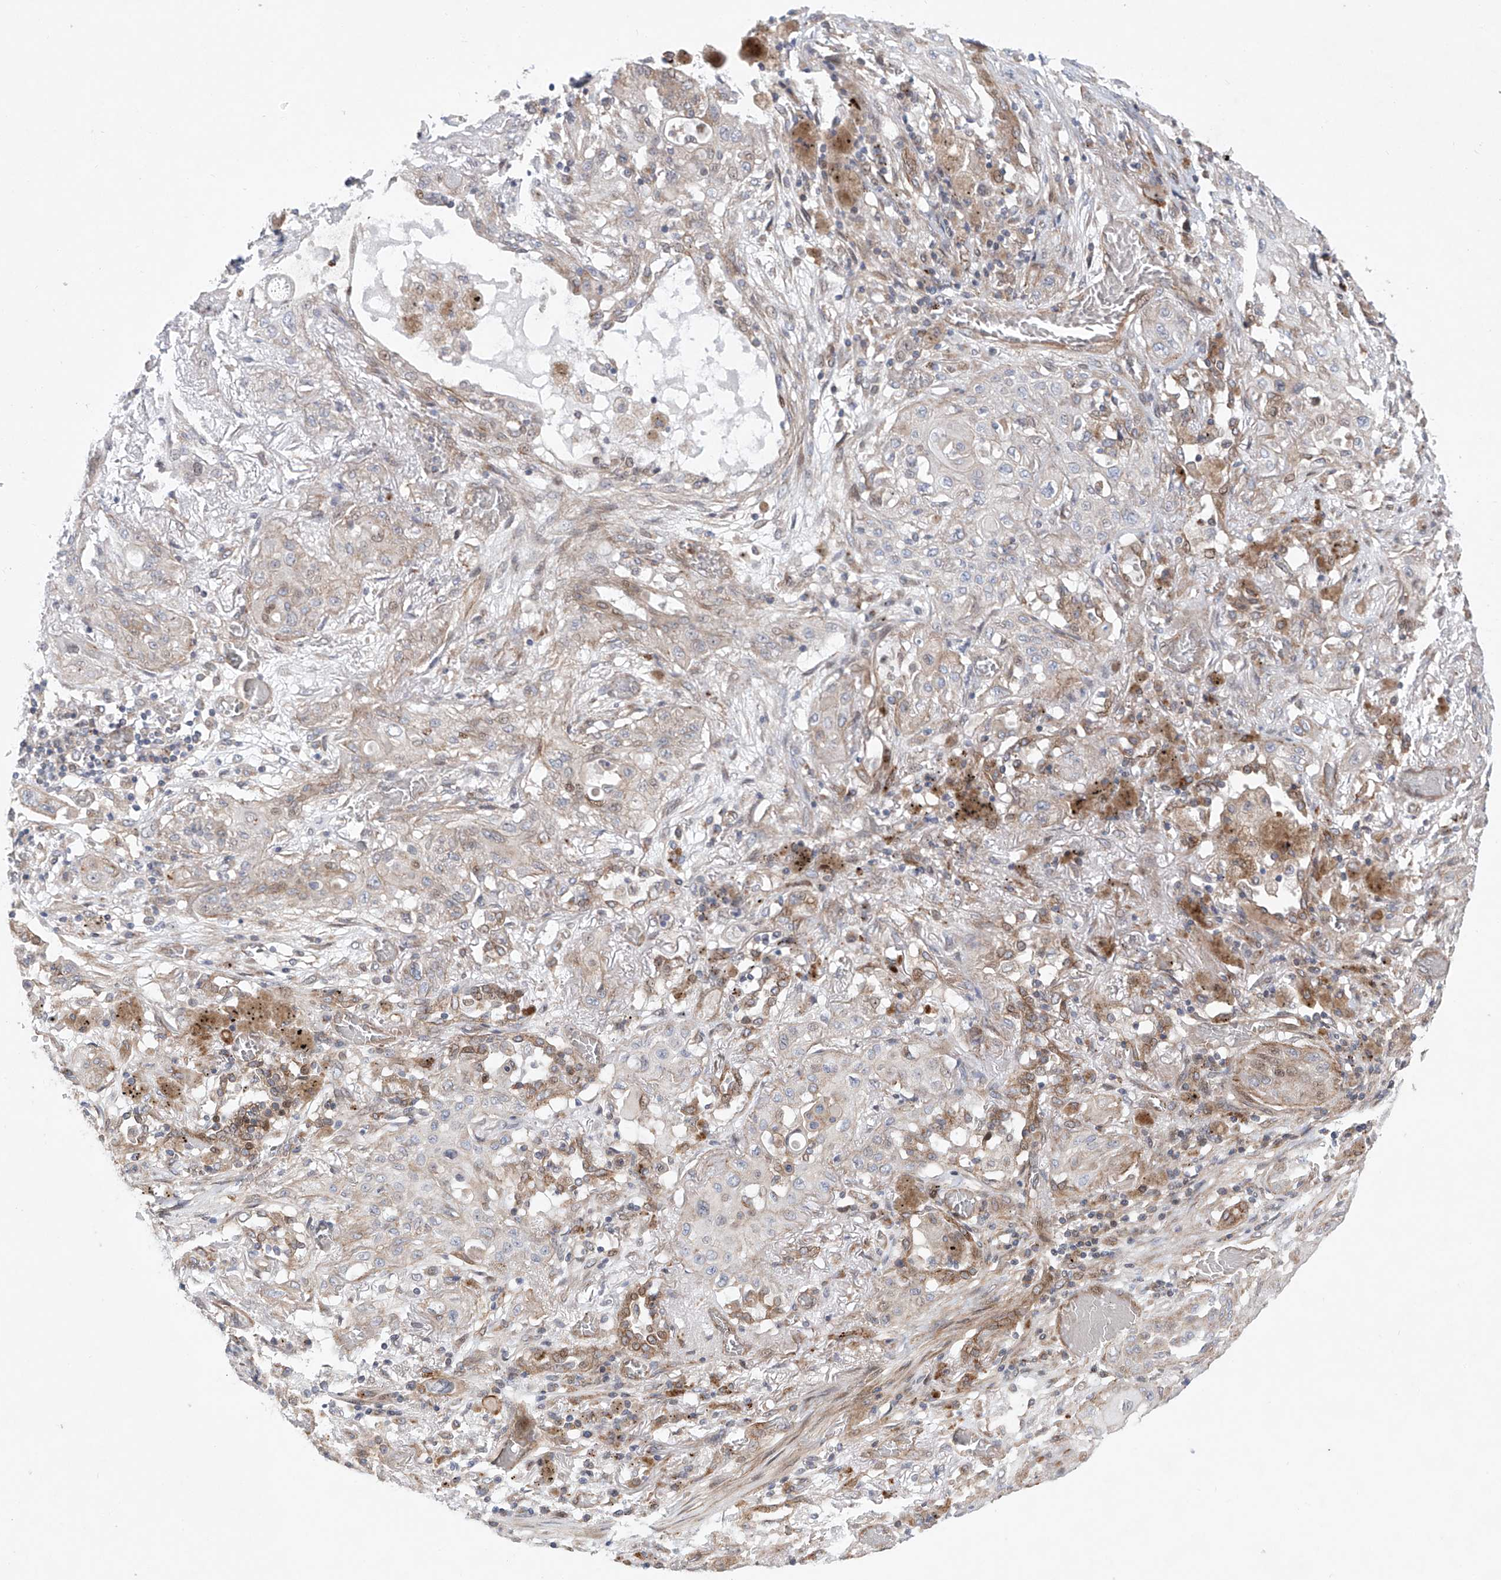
{"staining": {"intensity": "negative", "quantity": "none", "location": "none"}, "tissue": "lung cancer", "cell_type": "Tumor cells", "image_type": "cancer", "snomed": [{"axis": "morphology", "description": "Squamous cell carcinoma, NOS"}, {"axis": "topography", "description": "Lung"}], "caption": "IHC histopathology image of squamous cell carcinoma (lung) stained for a protein (brown), which displays no positivity in tumor cells. (DAB immunohistochemistry, high magnification).", "gene": "KLC4", "patient": {"sex": "female", "age": 47}}